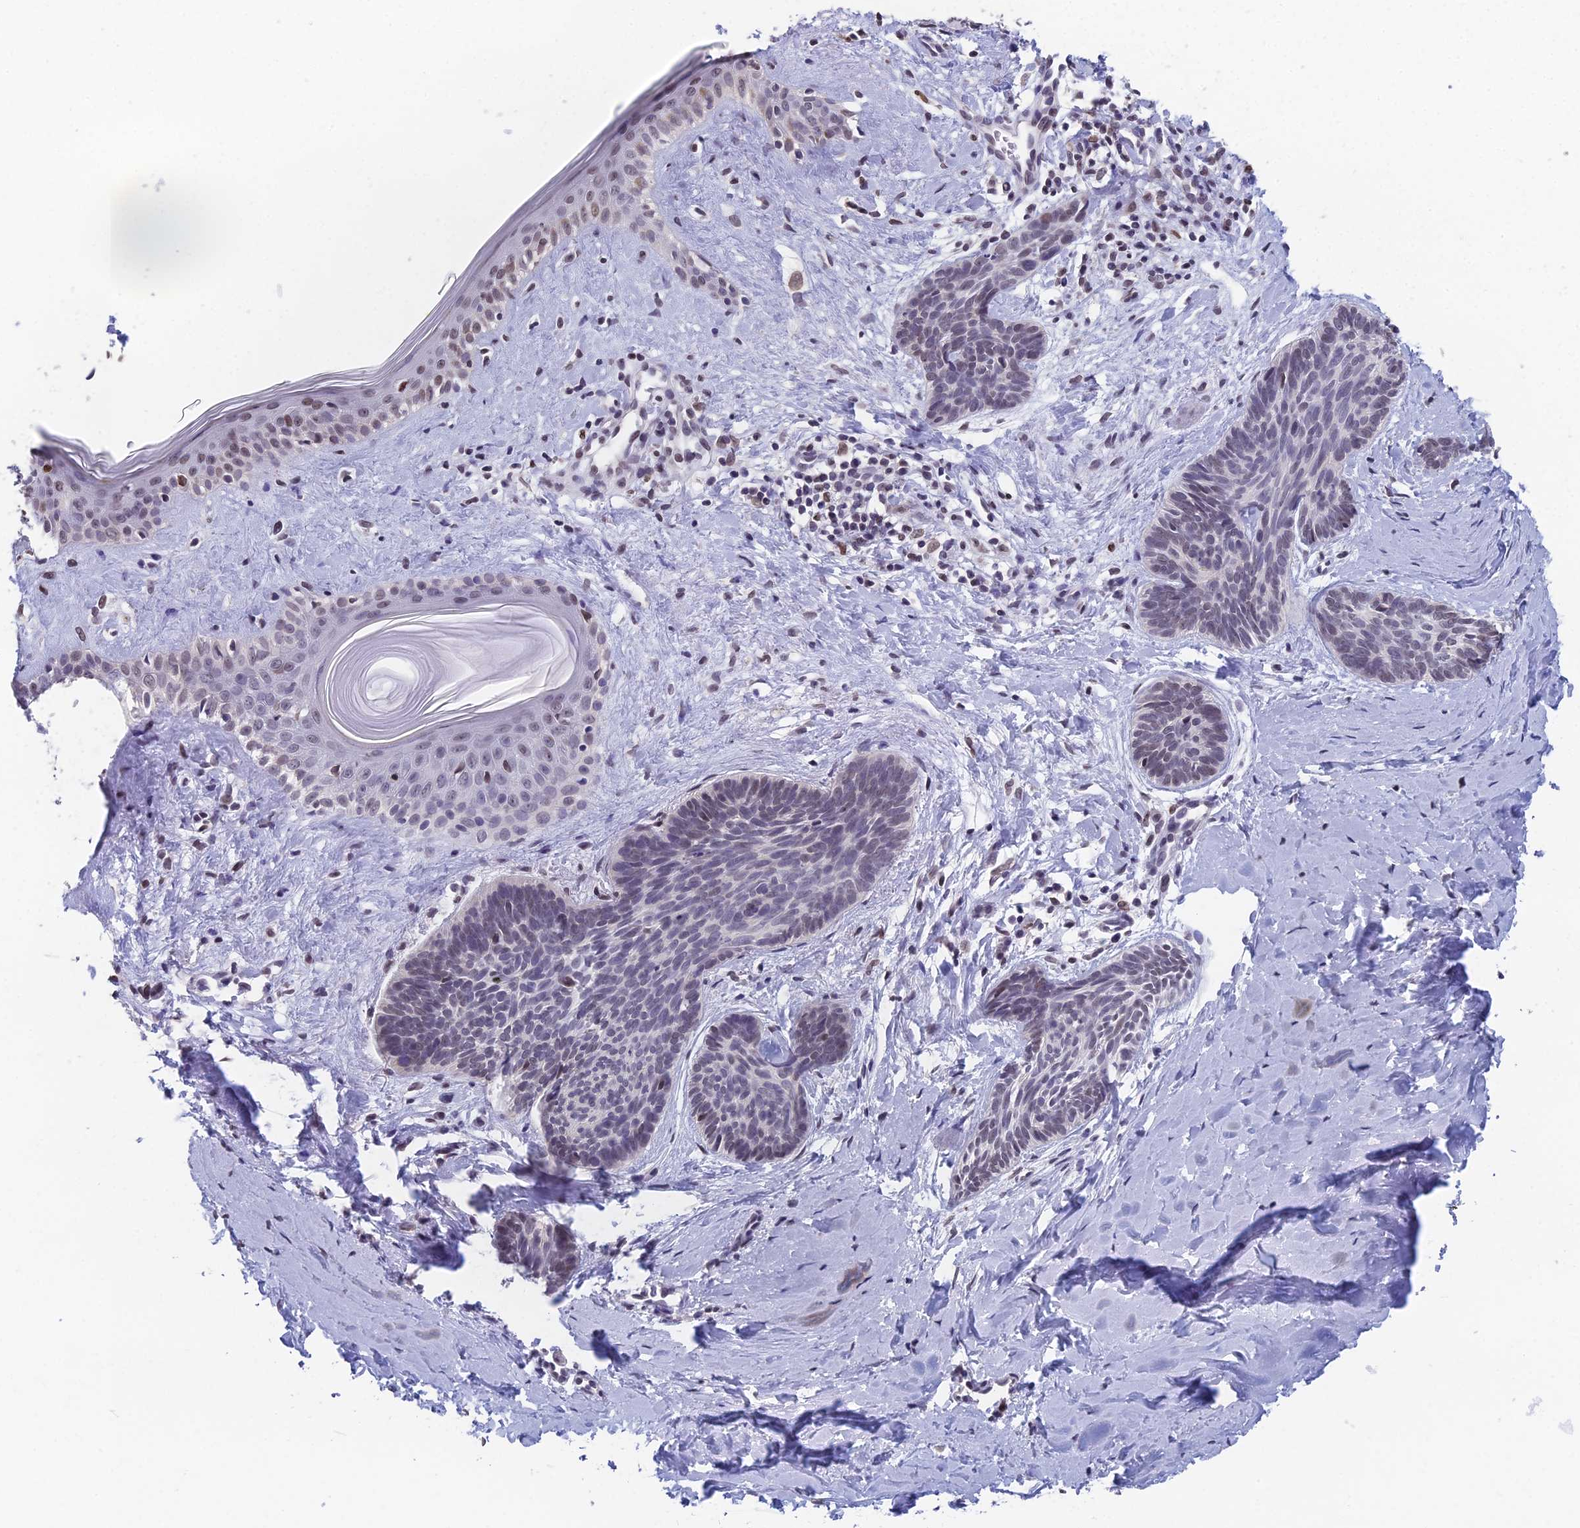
{"staining": {"intensity": "weak", "quantity": "<25%", "location": "nuclear"}, "tissue": "skin cancer", "cell_type": "Tumor cells", "image_type": "cancer", "snomed": [{"axis": "morphology", "description": "Basal cell carcinoma"}, {"axis": "topography", "description": "Skin"}], "caption": "Immunohistochemistry (IHC) histopathology image of human skin cancer (basal cell carcinoma) stained for a protein (brown), which displays no expression in tumor cells.", "gene": "CCDC97", "patient": {"sex": "female", "age": 81}}